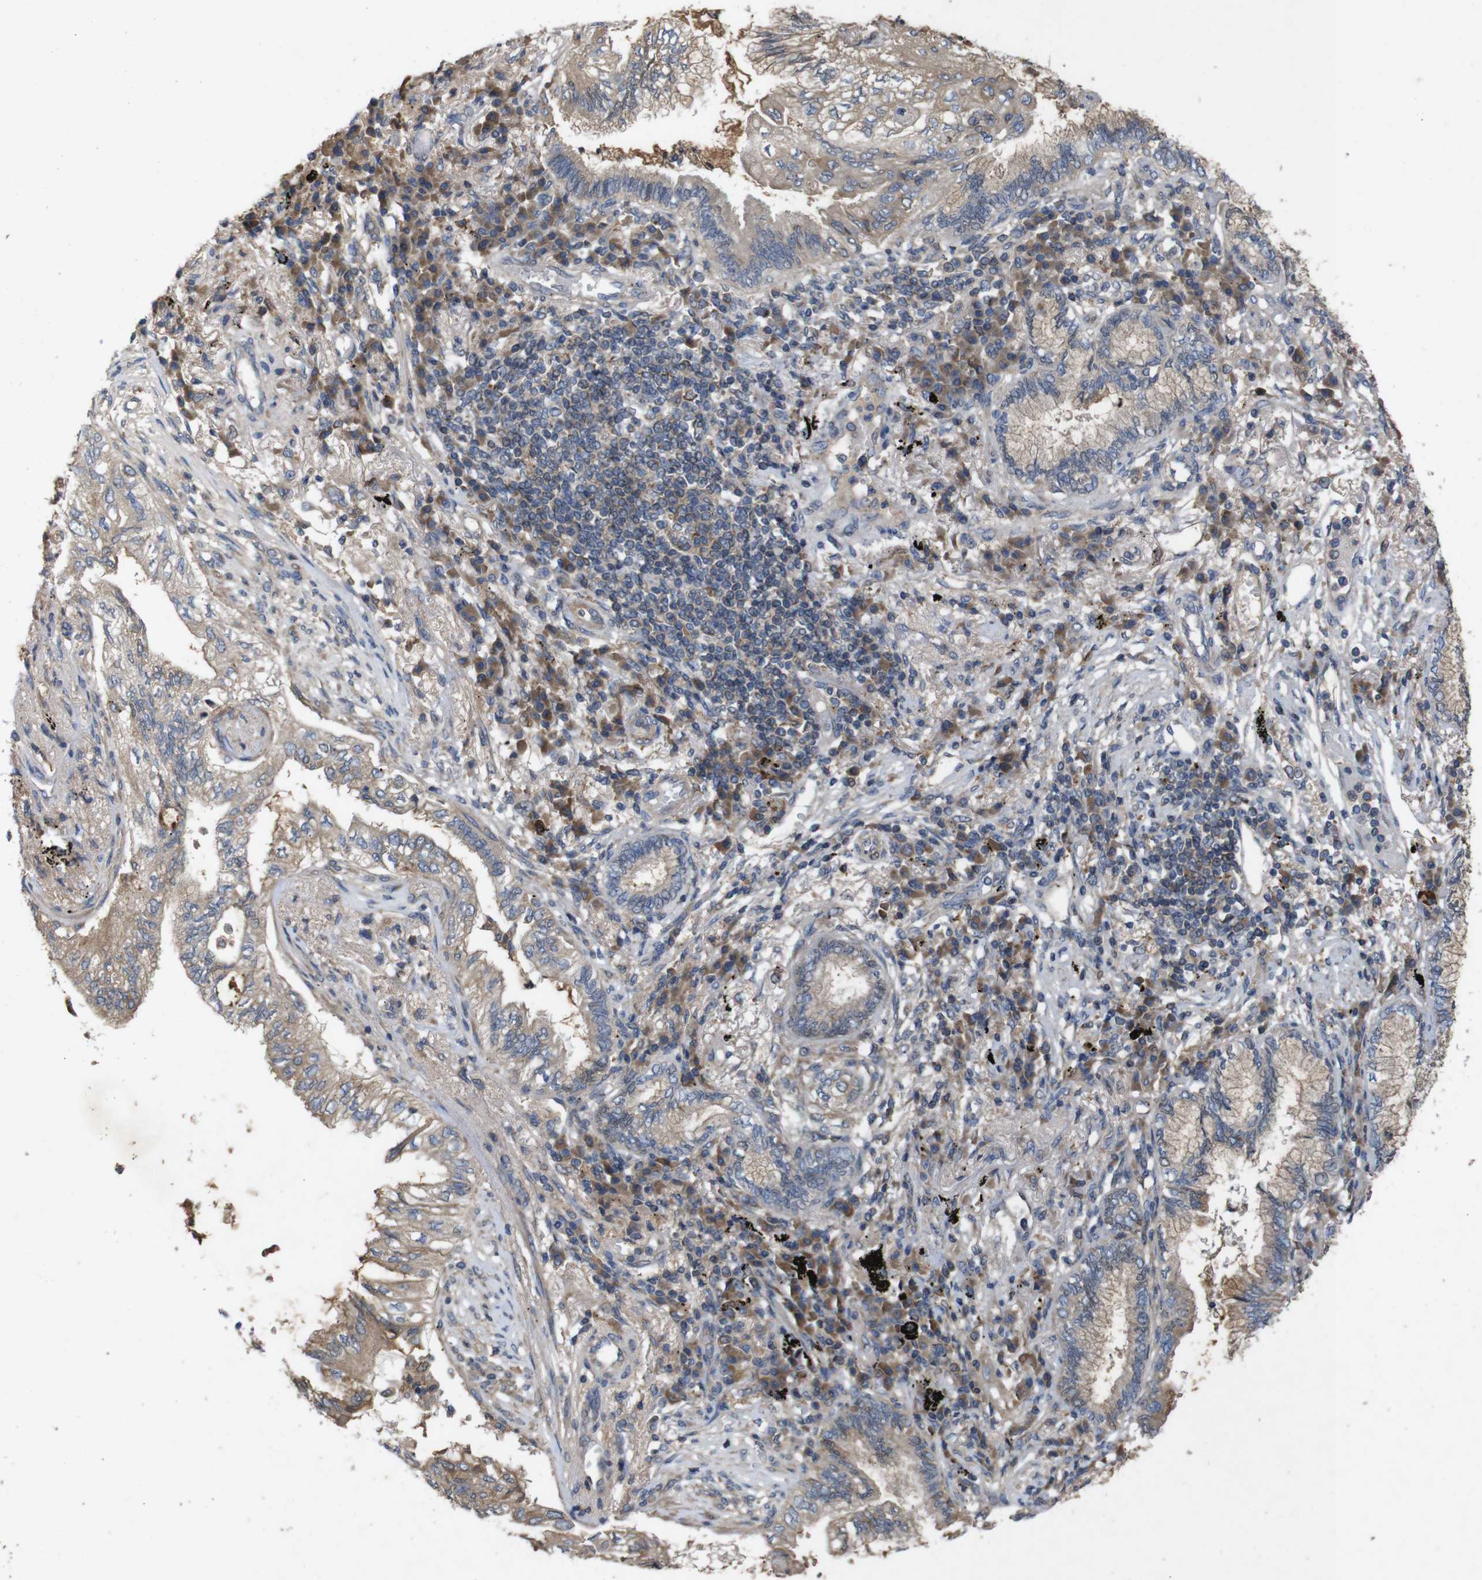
{"staining": {"intensity": "weak", "quantity": "25%-75%", "location": "cytoplasmic/membranous"}, "tissue": "lung cancer", "cell_type": "Tumor cells", "image_type": "cancer", "snomed": [{"axis": "morphology", "description": "Normal tissue, NOS"}, {"axis": "morphology", "description": "Adenocarcinoma, NOS"}, {"axis": "topography", "description": "Bronchus"}, {"axis": "topography", "description": "Lung"}], "caption": "DAB immunohistochemical staining of lung cancer (adenocarcinoma) displays weak cytoplasmic/membranous protein positivity in about 25%-75% of tumor cells.", "gene": "PTPN1", "patient": {"sex": "female", "age": 70}}